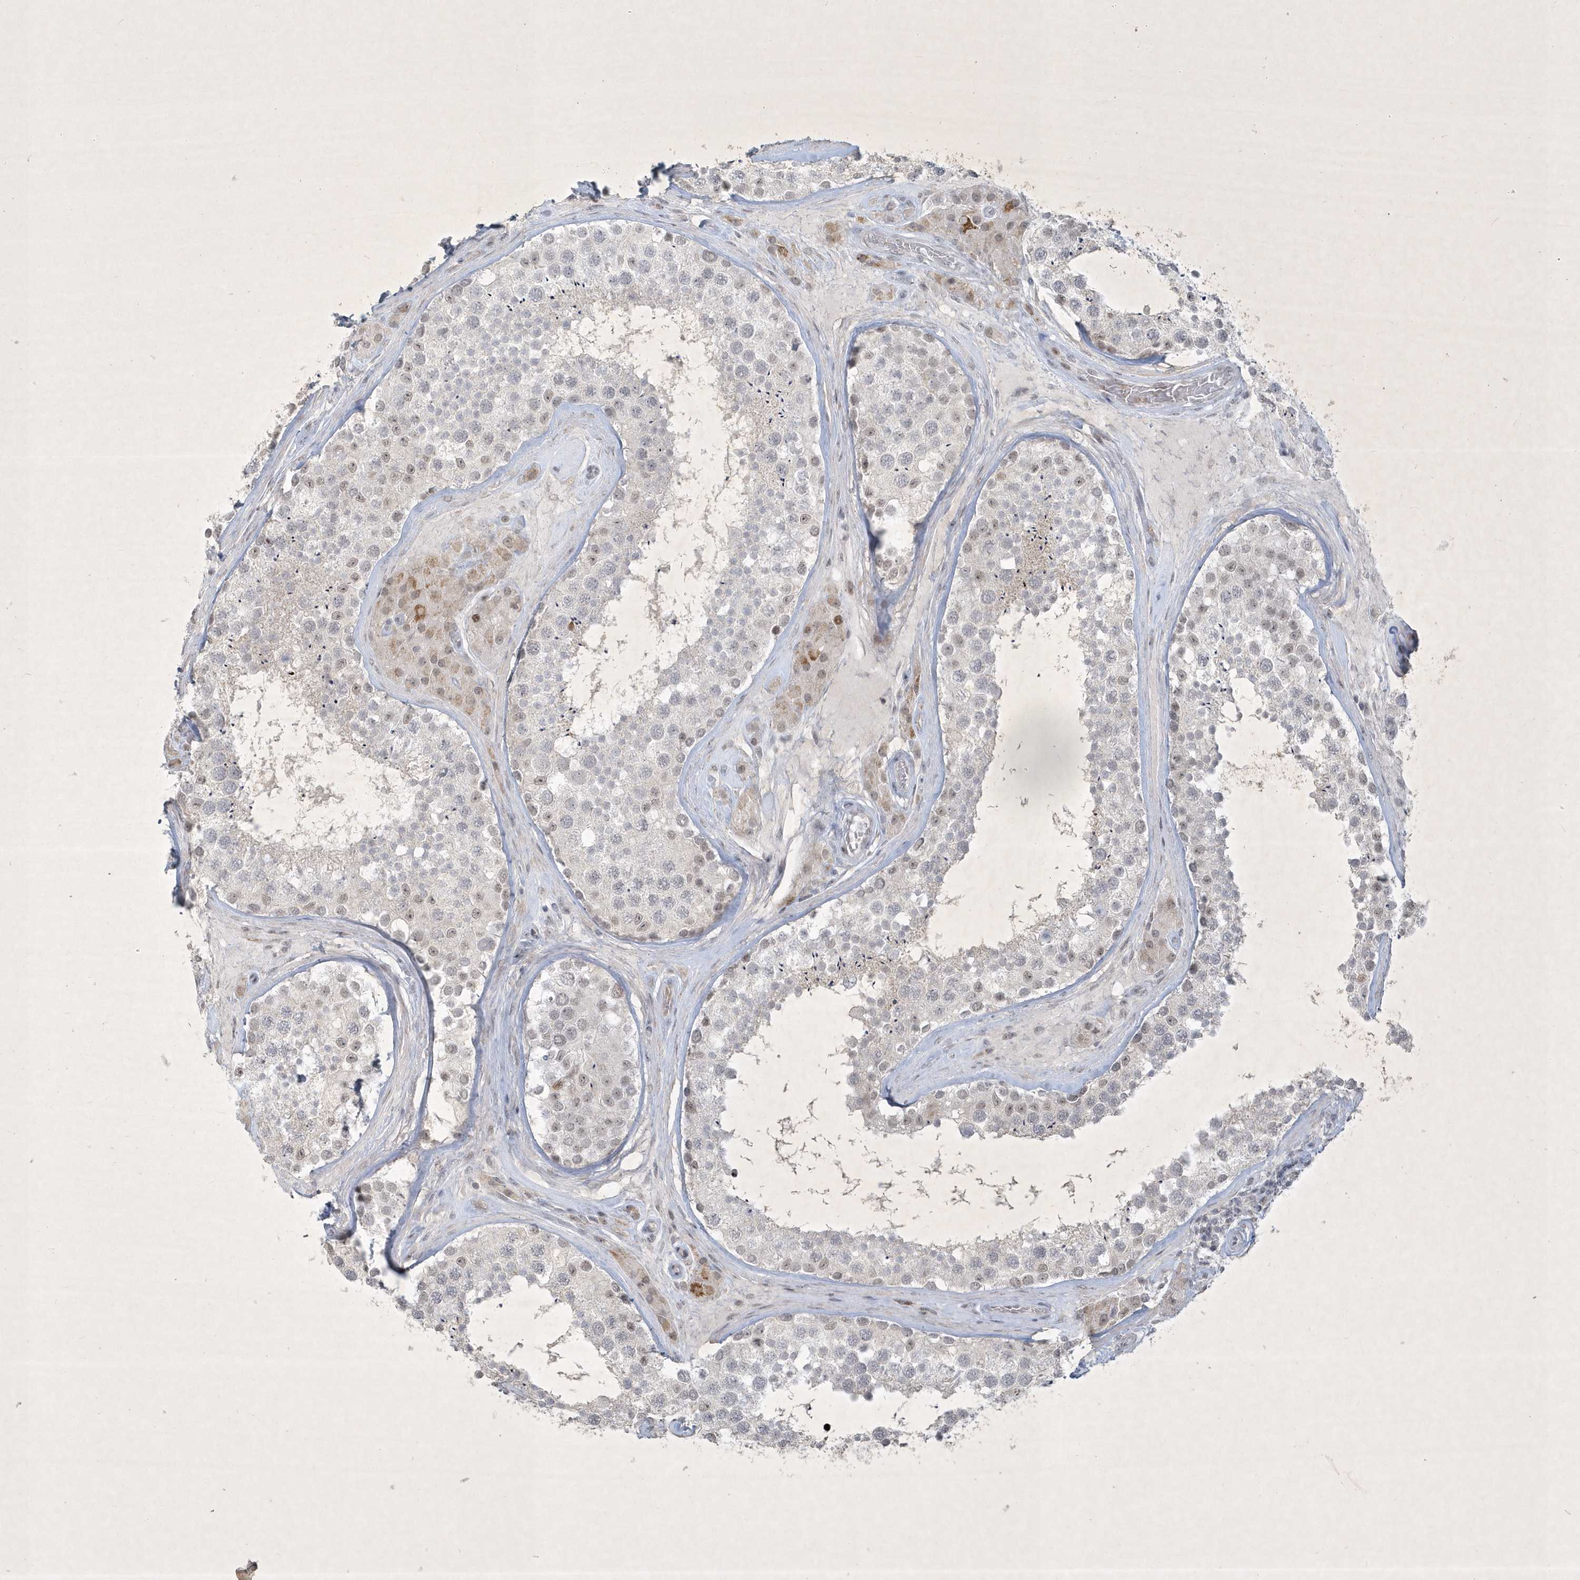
{"staining": {"intensity": "moderate", "quantity": "<25%", "location": "nuclear"}, "tissue": "testis", "cell_type": "Cells in seminiferous ducts", "image_type": "normal", "snomed": [{"axis": "morphology", "description": "Normal tissue, NOS"}, {"axis": "topography", "description": "Testis"}], "caption": "A brown stain highlights moderate nuclear staining of a protein in cells in seminiferous ducts of benign testis.", "gene": "ZBTB9", "patient": {"sex": "male", "age": 46}}